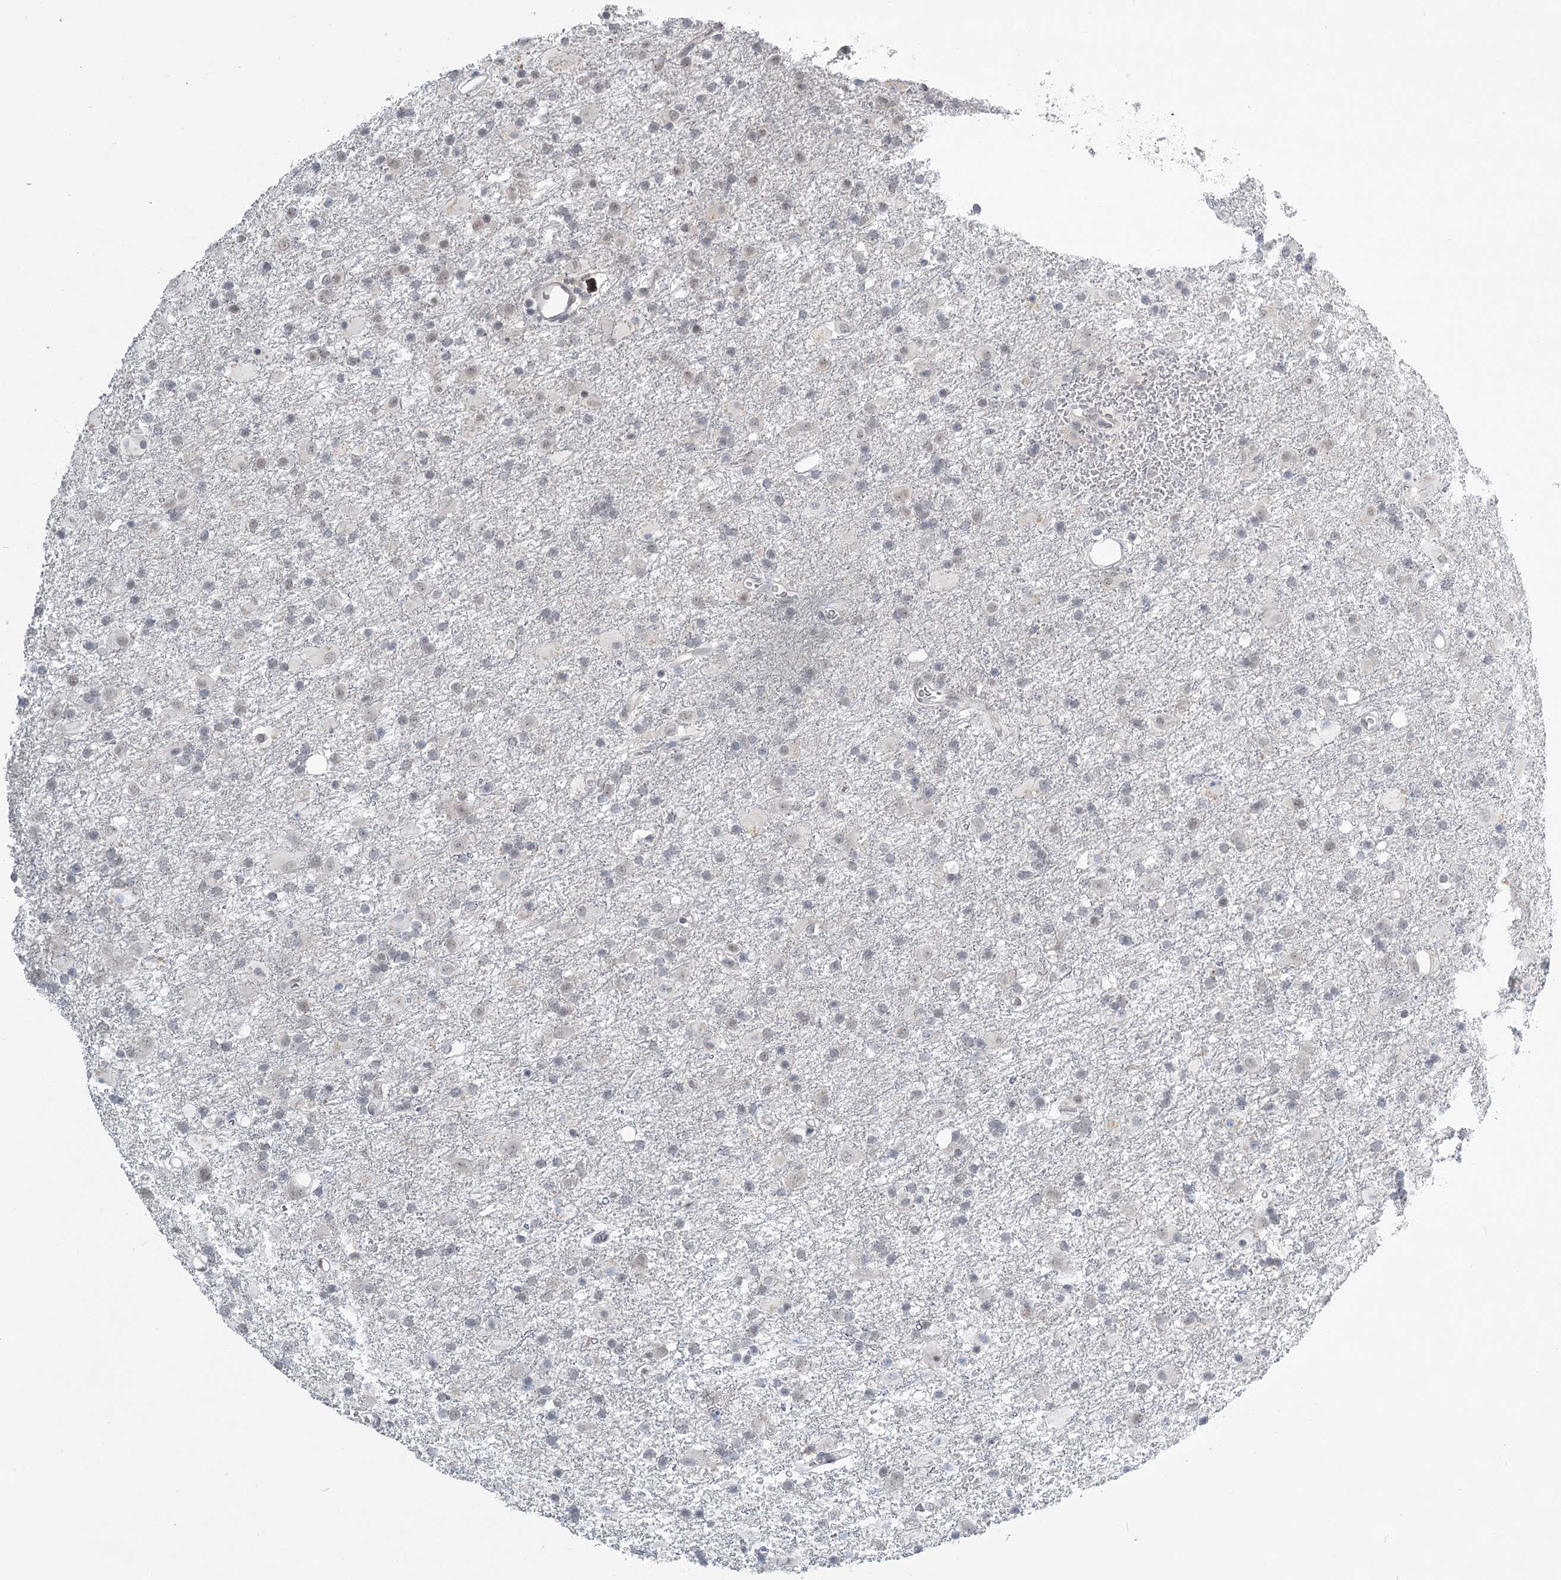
{"staining": {"intensity": "negative", "quantity": "none", "location": "none"}, "tissue": "glioma", "cell_type": "Tumor cells", "image_type": "cancer", "snomed": [{"axis": "morphology", "description": "Glioma, malignant, Low grade"}, {"axis": "topography", "description": "Brain"}], "caption": "An image of human malignant low-grade glioma is negative for staining in tumor cells.", "gene": "TMEM70", "patient": {"sex": "male", "age": 65}}